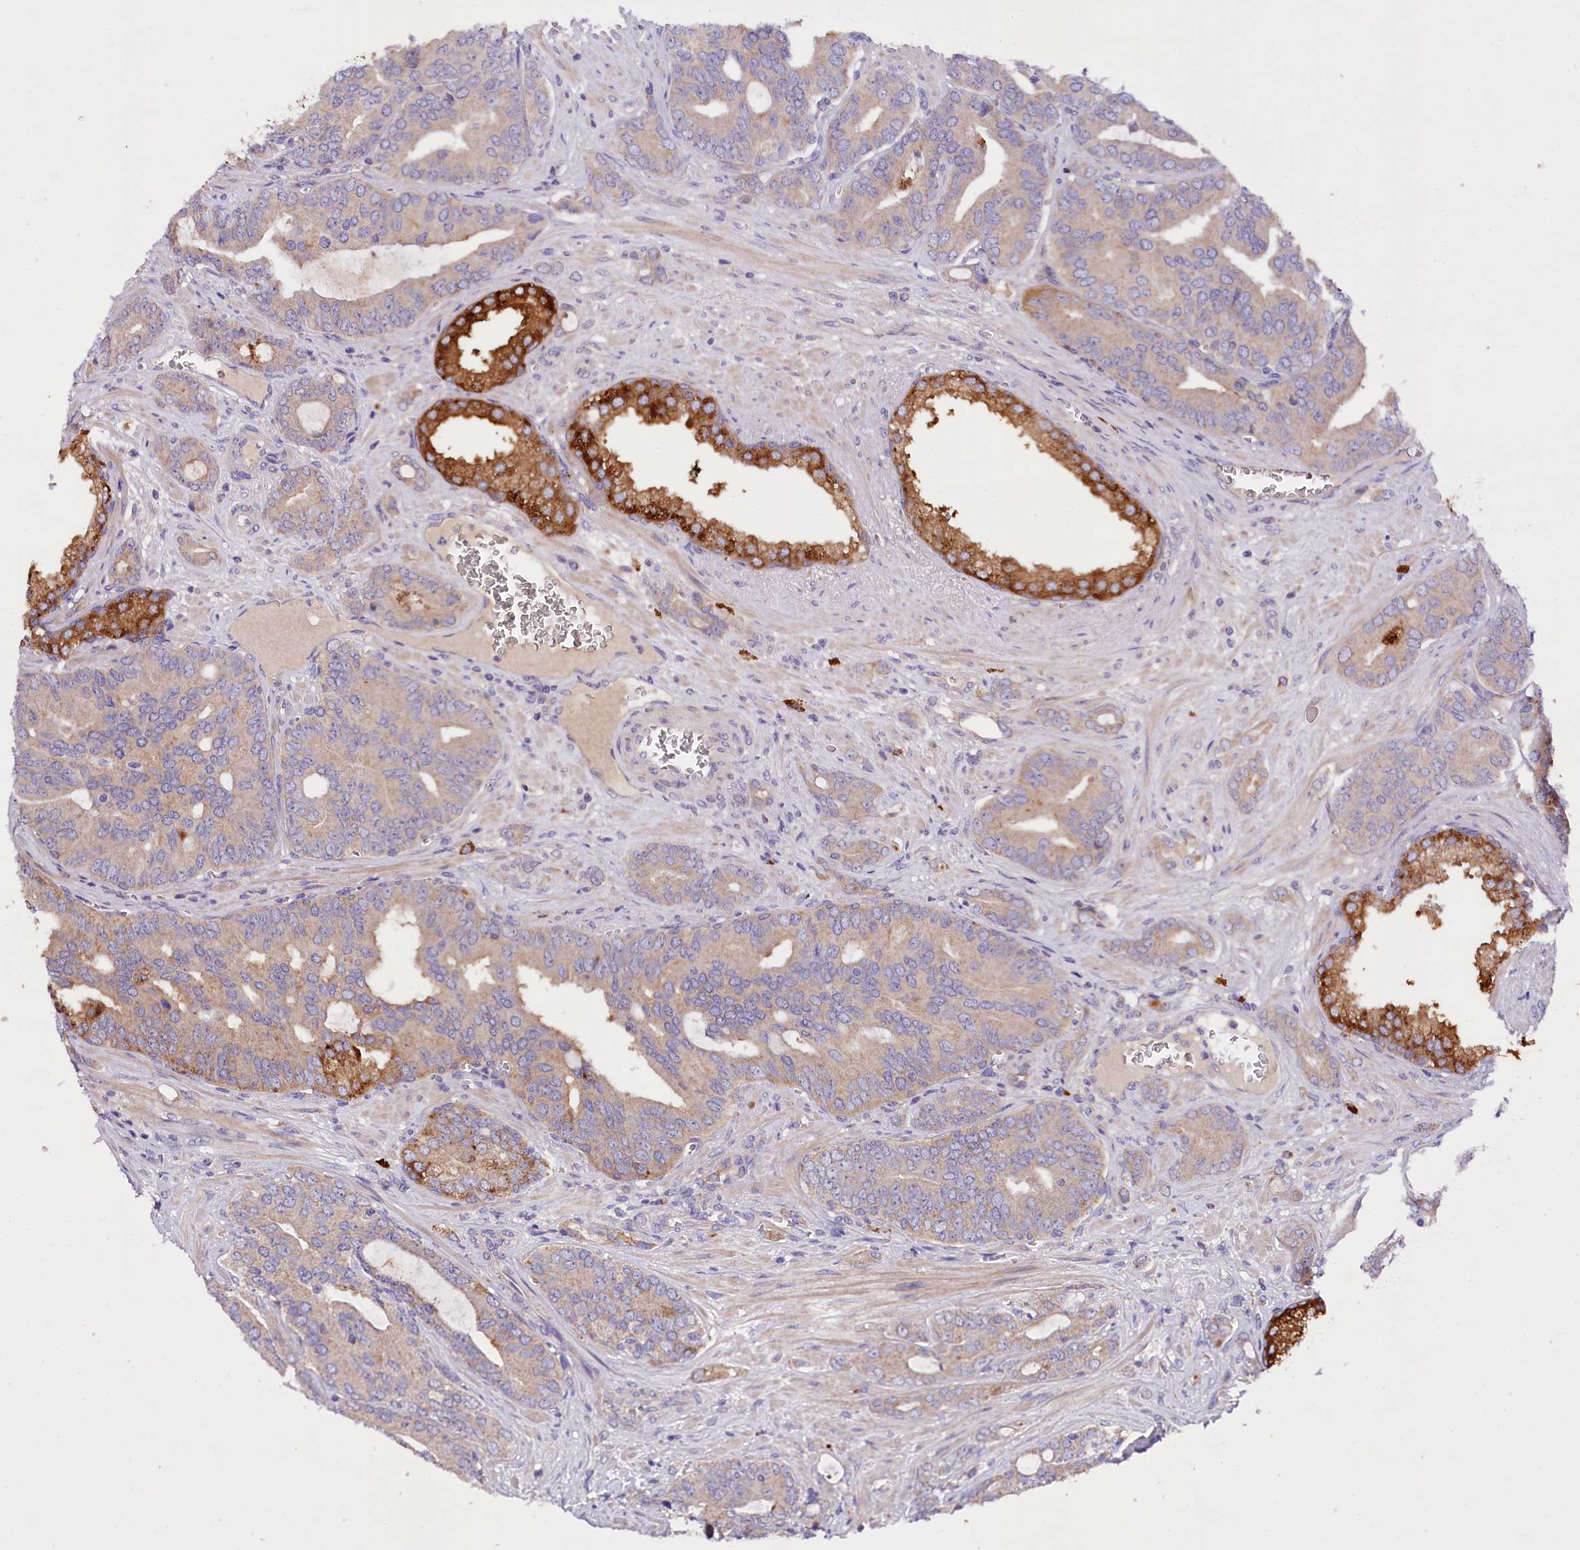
{"staining": {"intensity": "moderate", "quantity": "<25%", "location": "cytoplasmic/membranous"}, "tissue": "prostate cancer", "cell_type": "Tumor cells", "image_type": "cancer", "snomed": [{"axis": "morphology", "description": "Adenocarcinoma, High grade"}, {"axis": "topography", "description": "Prostate"}], "caption": "Immunohistochemical staining of high-grade adenocarcinoma (prostate) shows low levels of moderate cytoplasmic/membranous staining in about <25% of tumor cells.", "gene": "ZNF45", "patient": {"sex": "male", "age": 72}}